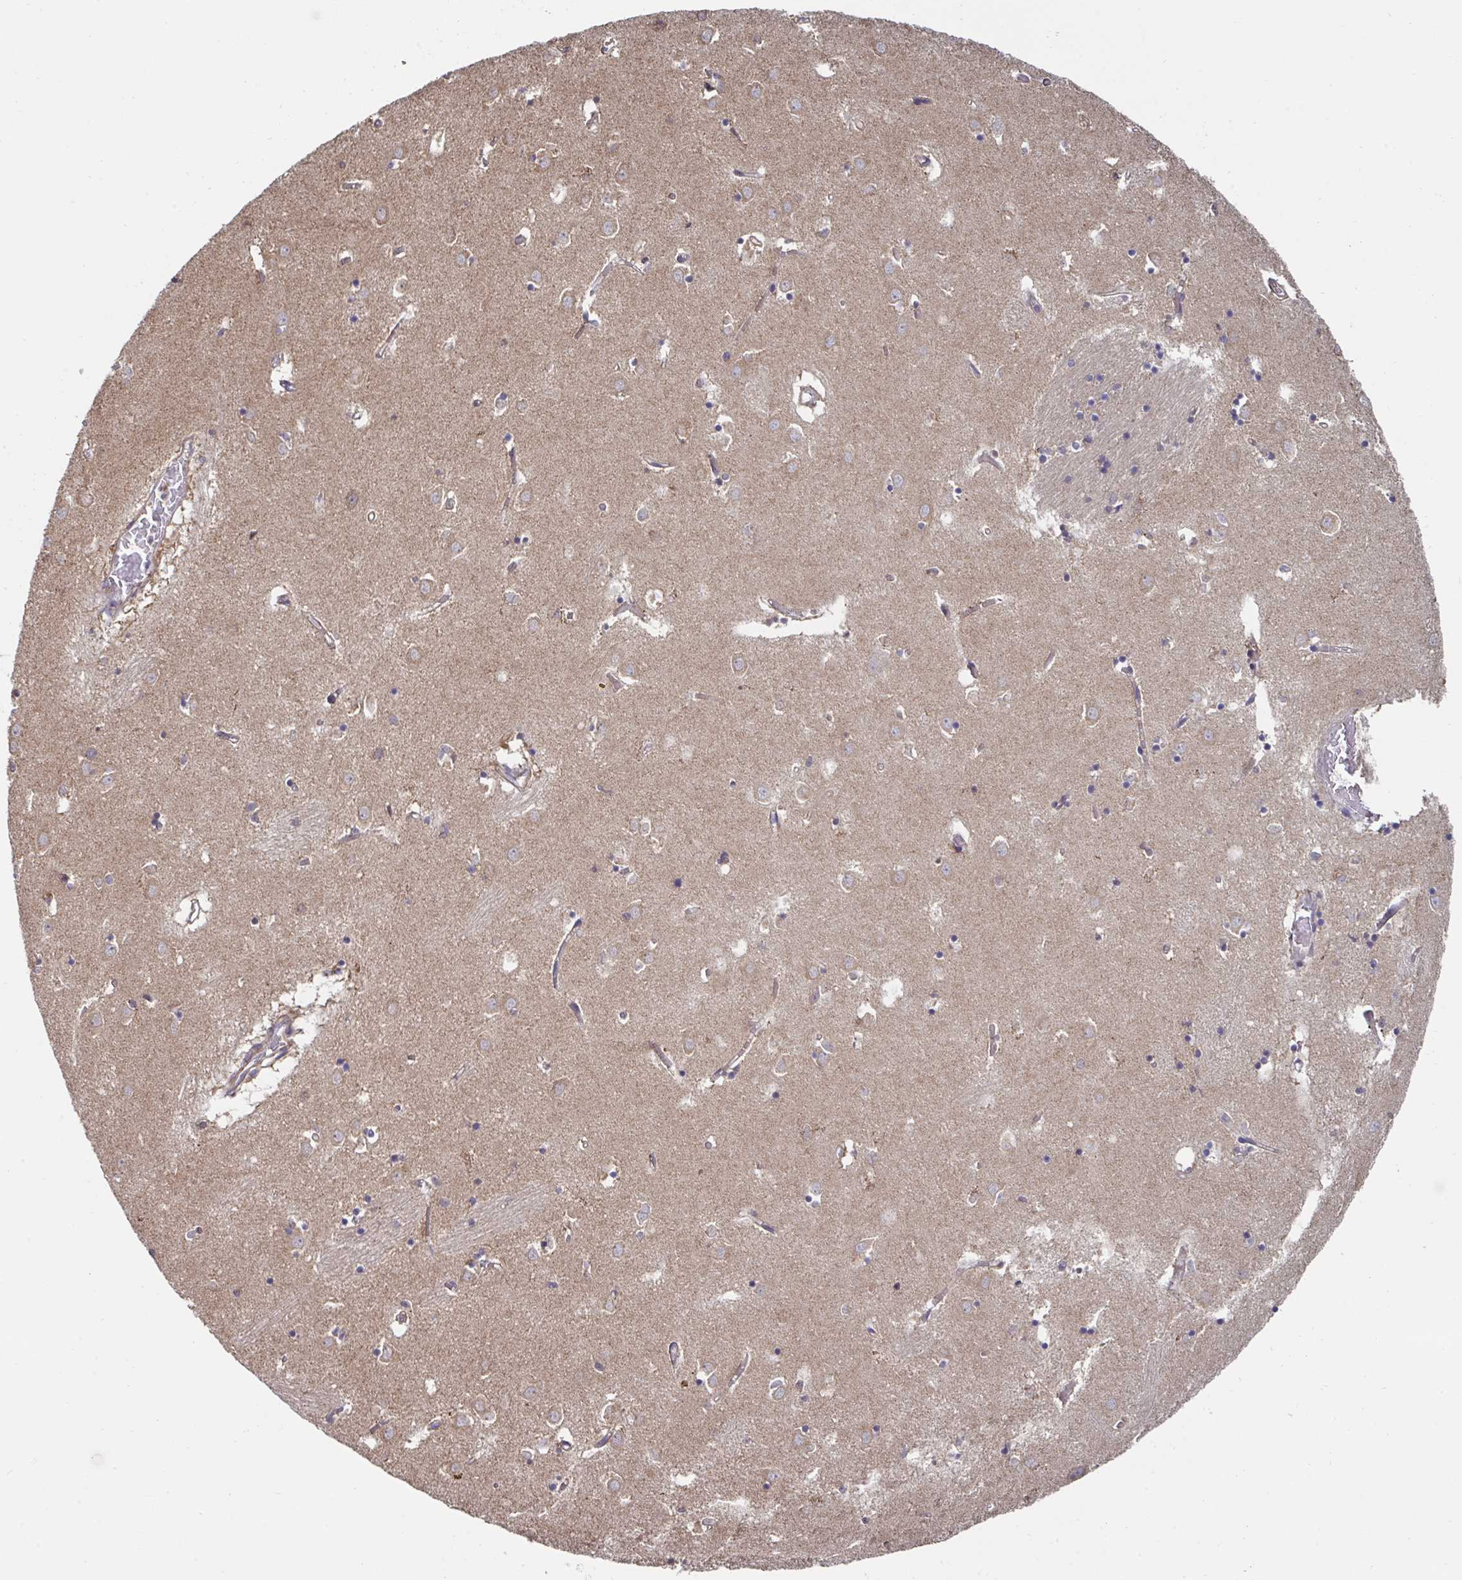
{"staining": {"intensity": "moderate", "quantity": "<25%", "location": "cytoplasmic/membranous"}, "tissue": "caudate", "cell_type": "Glial cells", "image_type": "normal", "snomed": [{"axis": "morphology", "description": "Normal tissue, NOS"}, {"axis": "topography", "description": "Lateral ventricle wall"}], "caption": "Moderate cytoplasmic/membranous expression for a protein is seen in about <25% of glial cells of unremarkable caudate using IHC.", "gene": "DZANK1", "patient": {"sex": "male", "age": 70}}